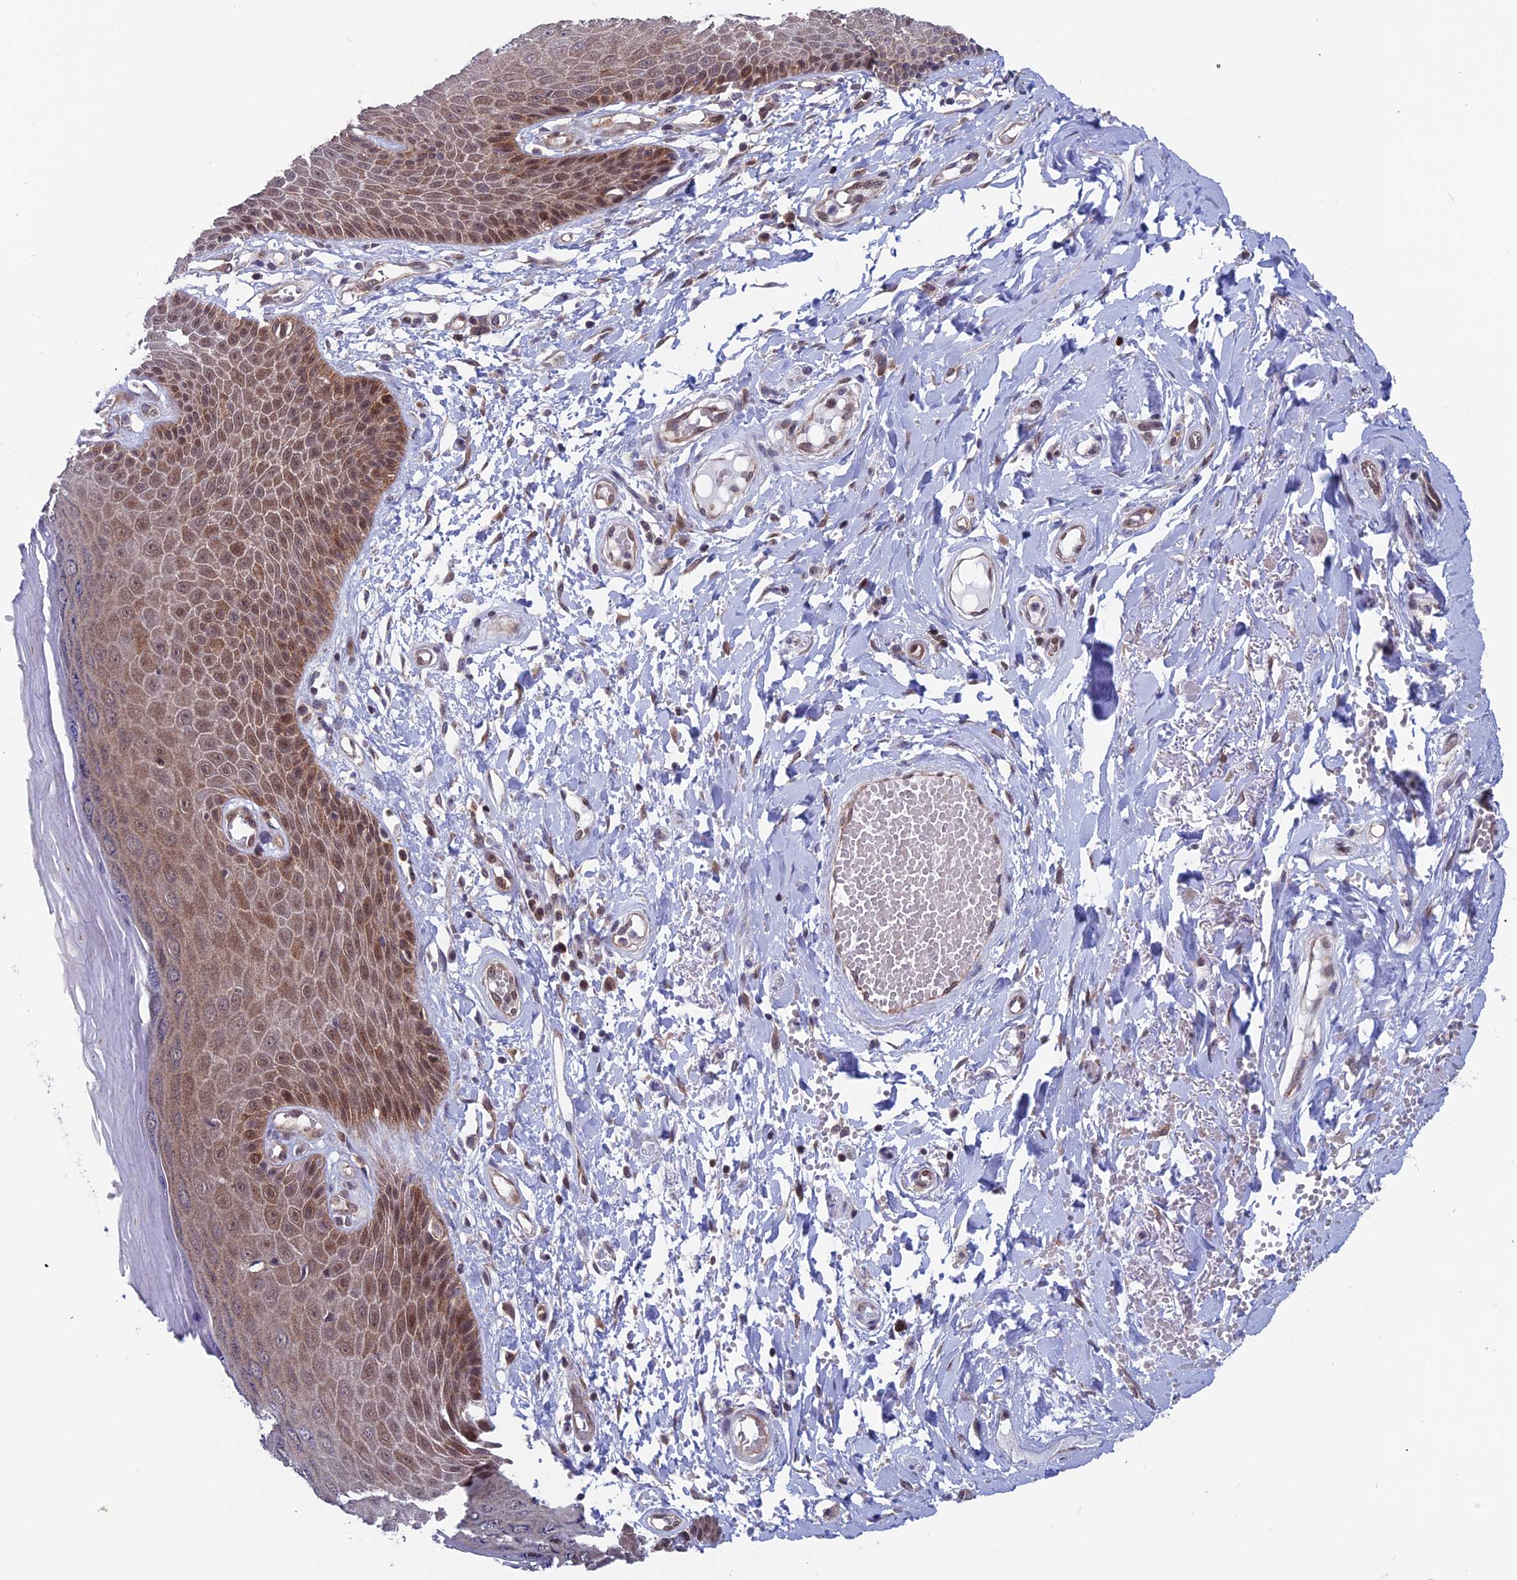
{"staining": {"intensity": "strong", "quantity": ">75%", "location": "cytoplasmic/membranous,nuclear"}, "tissue": "skin", "cell_type": "Epidermal cells", "image_type": "normal", "snomed": [{"axis": "morphology", "description": "Normal tissue, NOS"}, {"axis": "topography", "description": "Anal"}], "caption": "DAB (3,3'-diaminobenzidine) immunohistochemical staining of unremarkable skin reveals strong cytoplasmic/membranous,nuclear protein staining in about >75% of epidermal cells.", "gene": "IGBP1", "patient": {"sex": "male", "age": 78}}